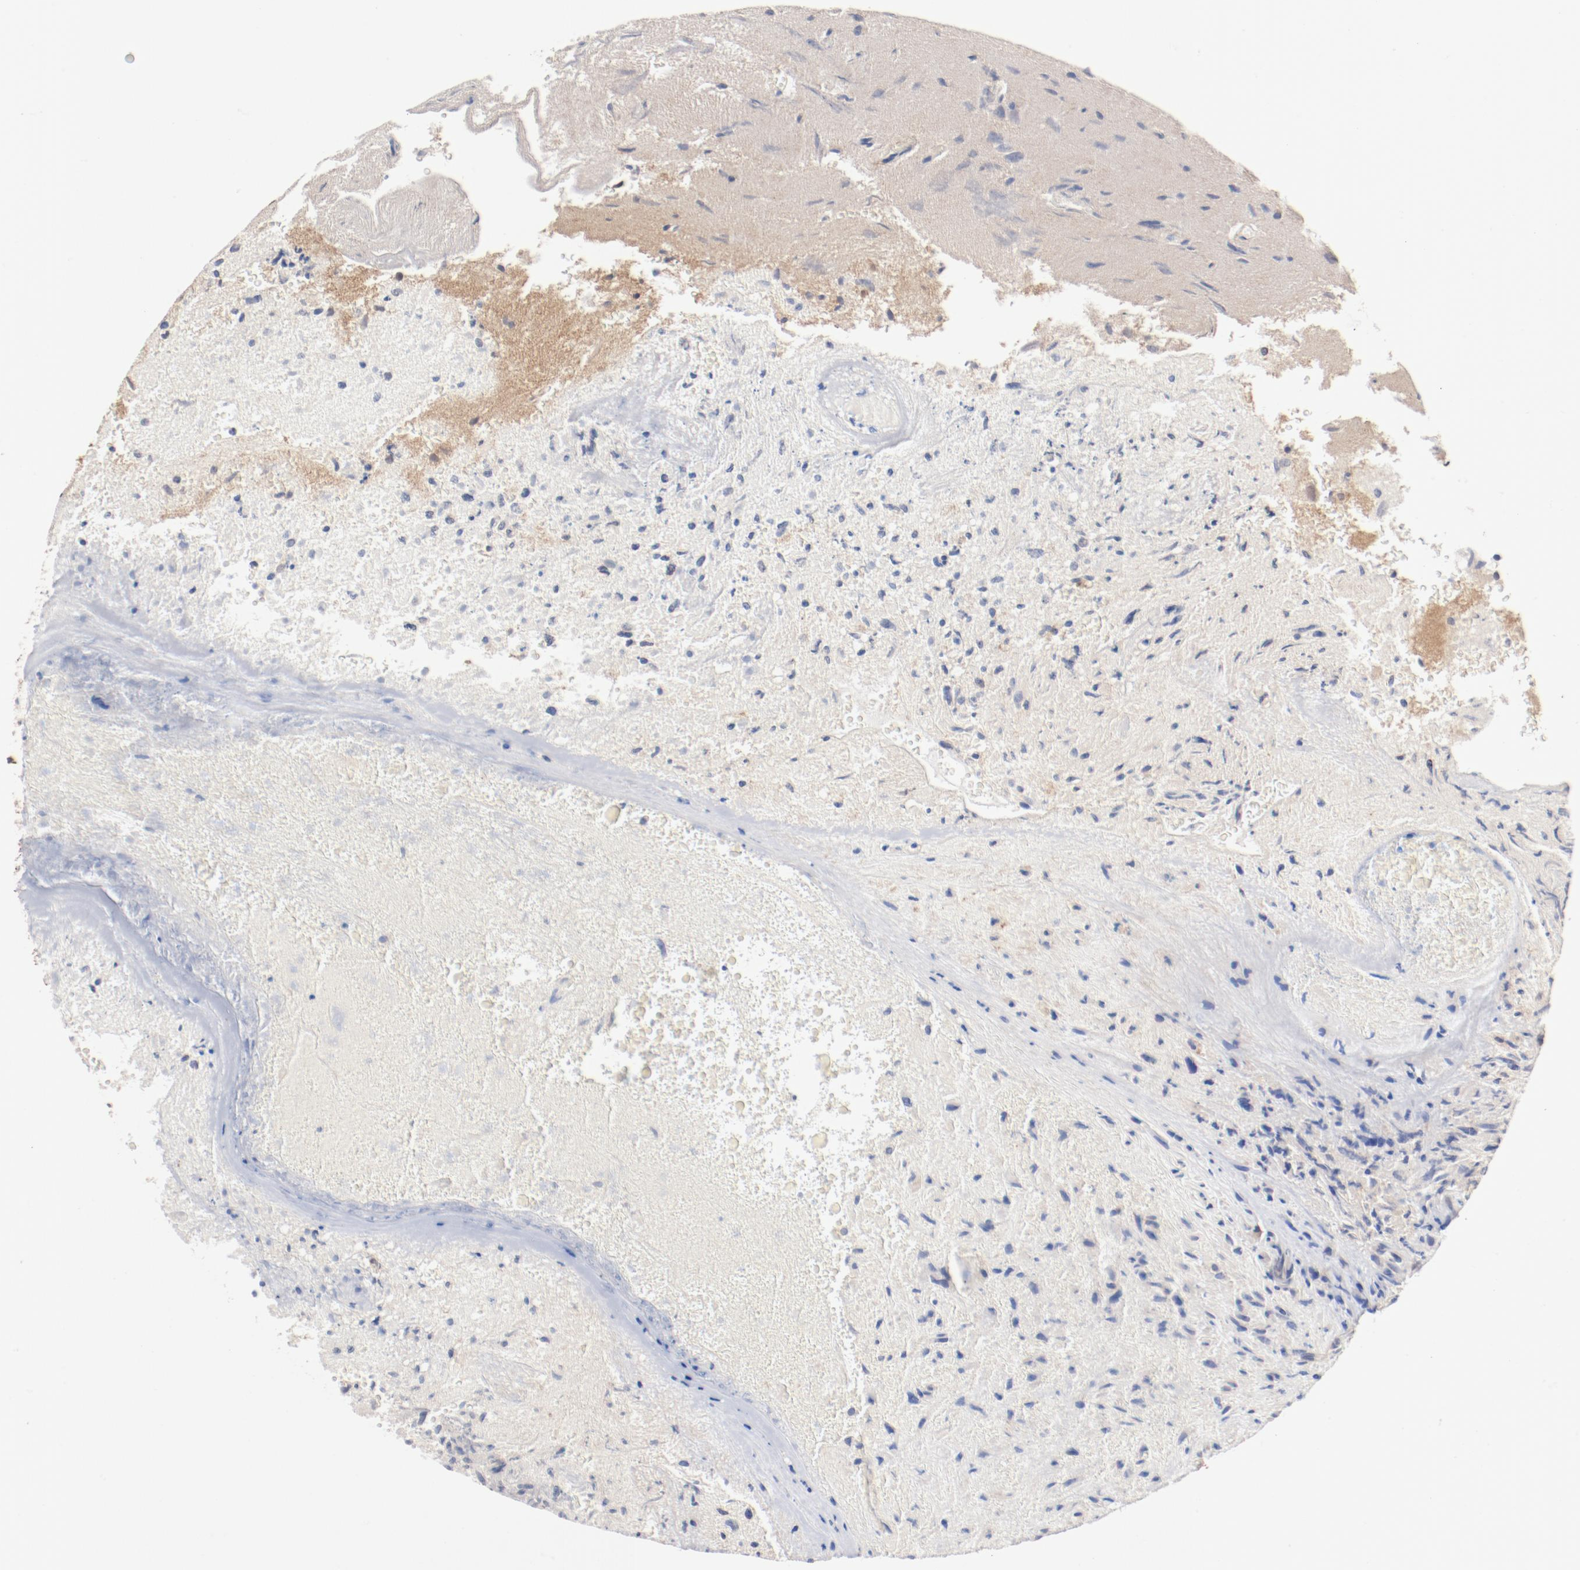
{"staining": {"intensity": "weak", "quantity": "25%-75%", "location": "cytoplasmic/membranous"}, "tissue": "glioma", "cell_type": "Tumor cells", "image_type": "cancer", "snomed": [{"axis": "morphology", "description": "Normal tissue, NOS"}, {"axis": "morphology", "description": "Glioma, malignant, High grade"}, {"axis": "topography", "description": "Cerebral cortex"}], "caption": "Human malignant high-grade glioma stained with a protein marker displays weak staining in tumor cells.", "gene": "UBE2J1", "patient": {"sex": "male", "age": 75}}